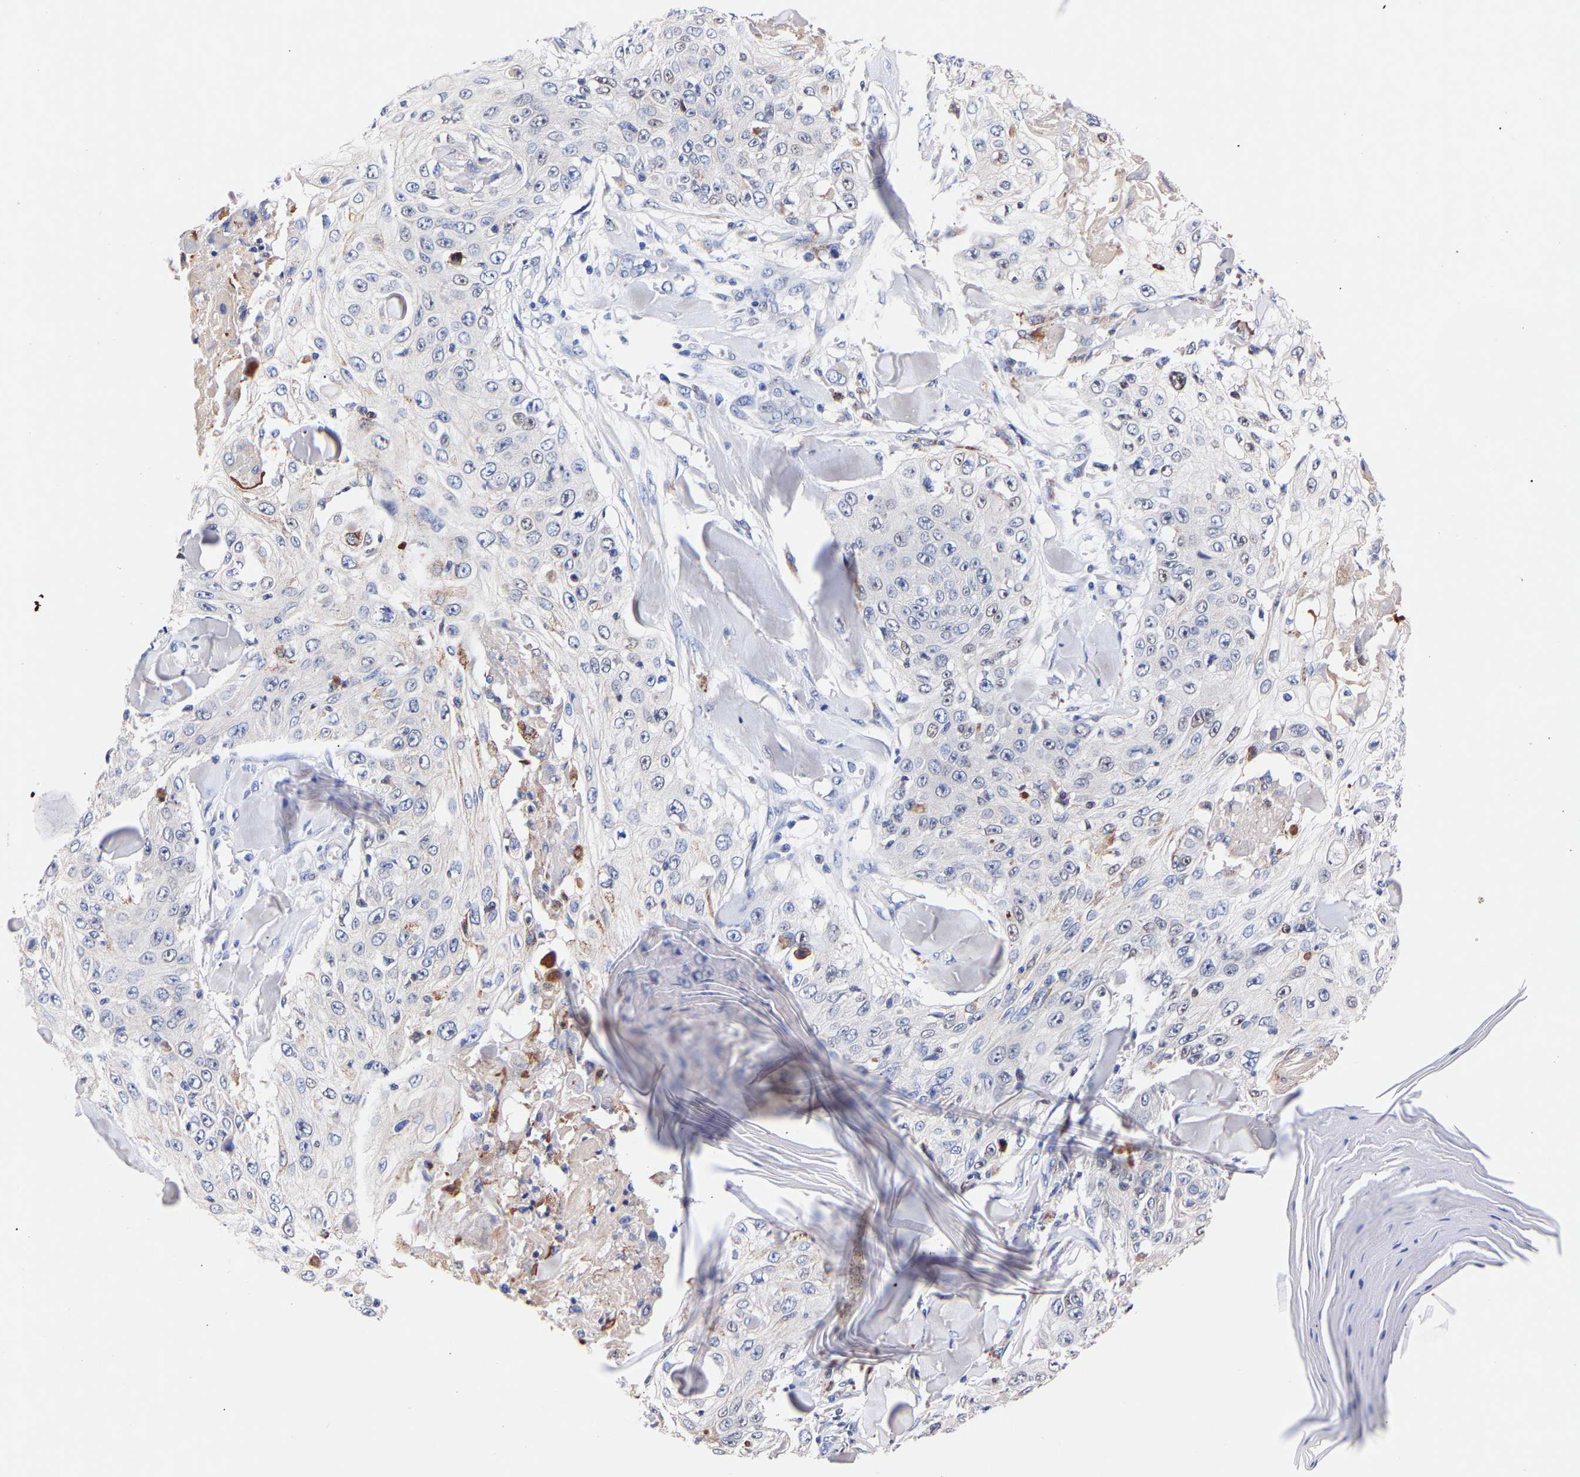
{"staining": {"intensity": "negative", "quantity": "none", "location": "none"}, "tissue": "skin cancer", "cell_type": "Tumor cells", "image_type": "cancer", "snomed": [{"axis": "morphology", "description": "Squamous cell carcinoma, NOS"}, {"axis": "topography", "description": "Skin"}], "caption": "This histopathology image is of skin cancer stained with immunohistochemistry to label a protein in brown with the nuclei are counter-stained blue. There is no staining in tumor cells. Nuclei are stained in blue.", "gene": "SEM1", "patient": {"sex": "male", "age": 86}}